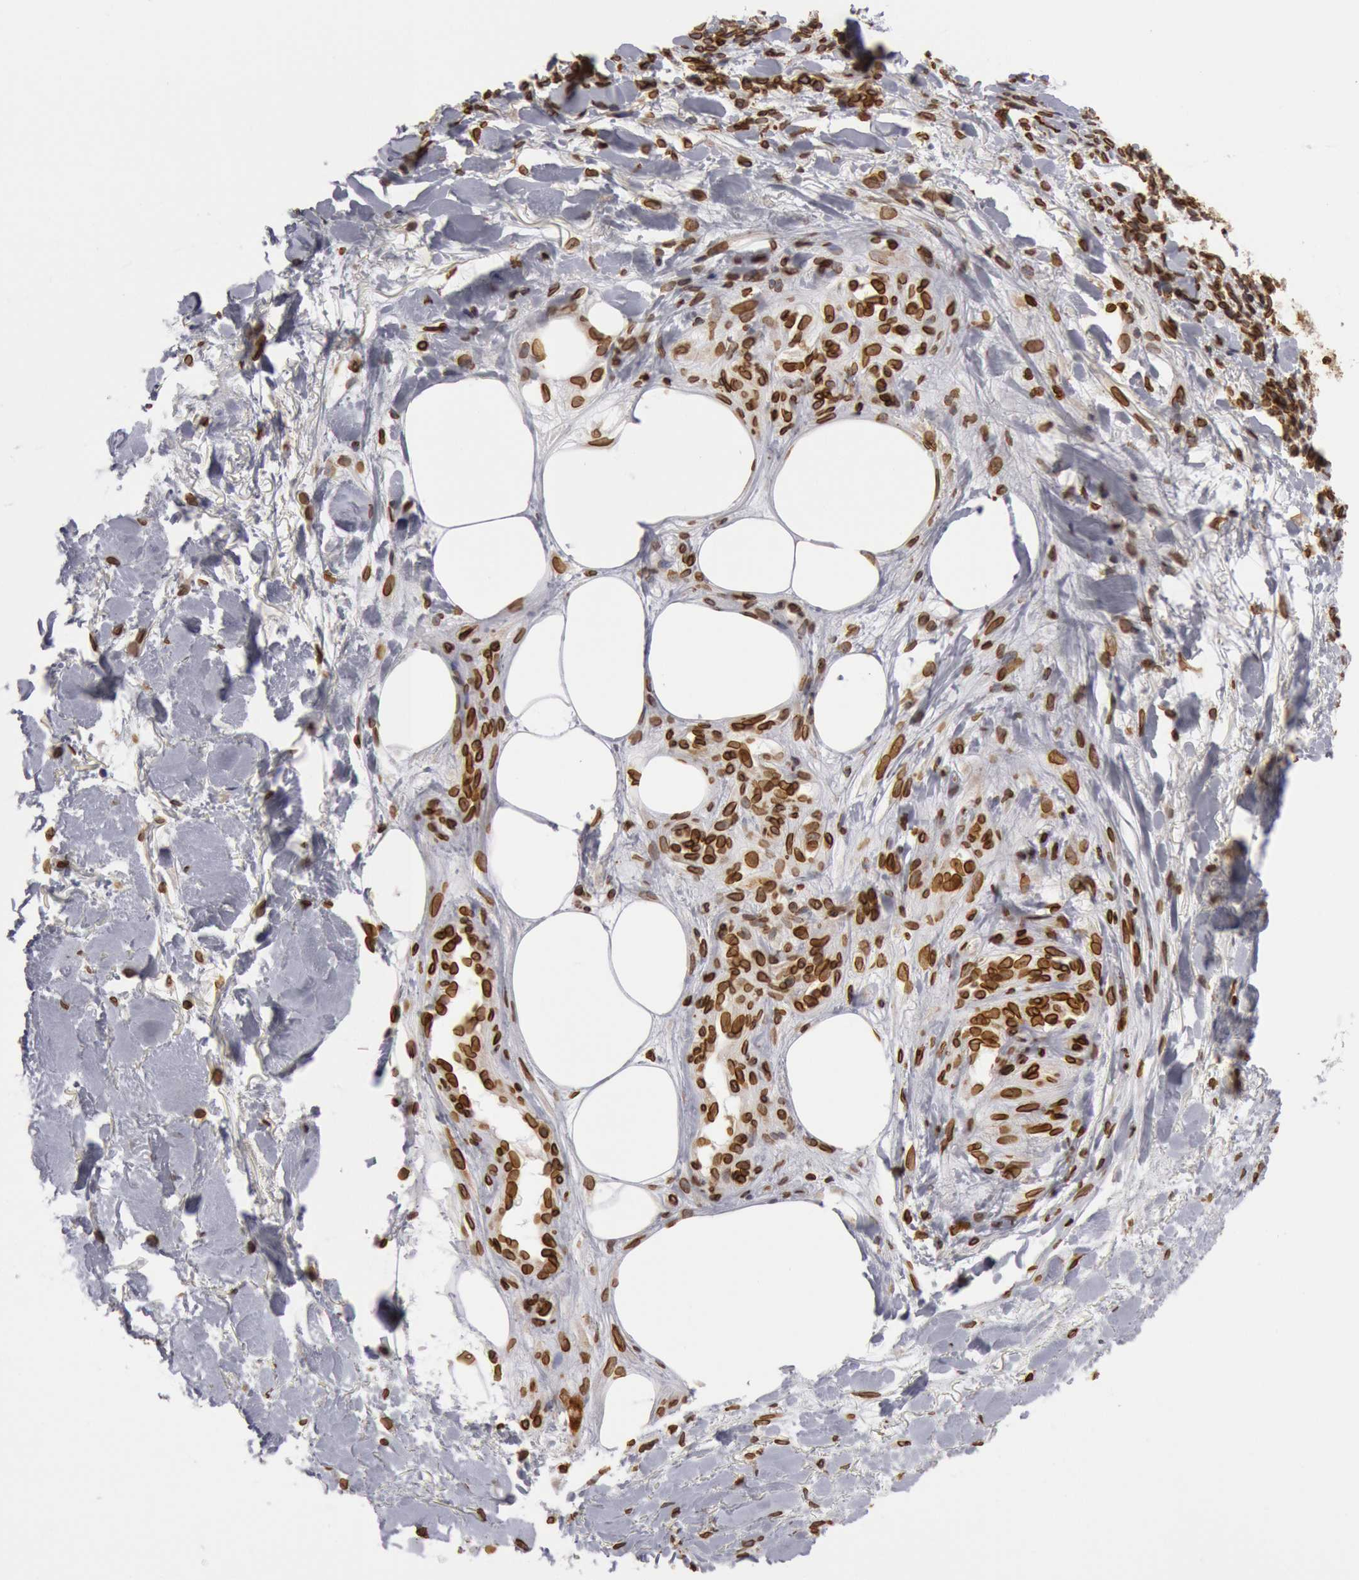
{"staining": {"intensity": "strong", "quantity": ">75%", "location": "cytoplasmic/membranous,nuclear"}, "tissue": "melanoma", "cell_type": "Tumor cells", "image_type": "cancer", "snomed": [{"axis": "morphology", "description": "Malignant melanoma, NOS"}, {"axis": "topography", "description": "Skin"}], "caption": "The image displays staining of melanoma, revealing strong cytoplasmic/membranous and nuclear protein positivity (brown color) within tumor cells.", "gene": "SUN2", "patient": {"sex": "female", "age": 85}}